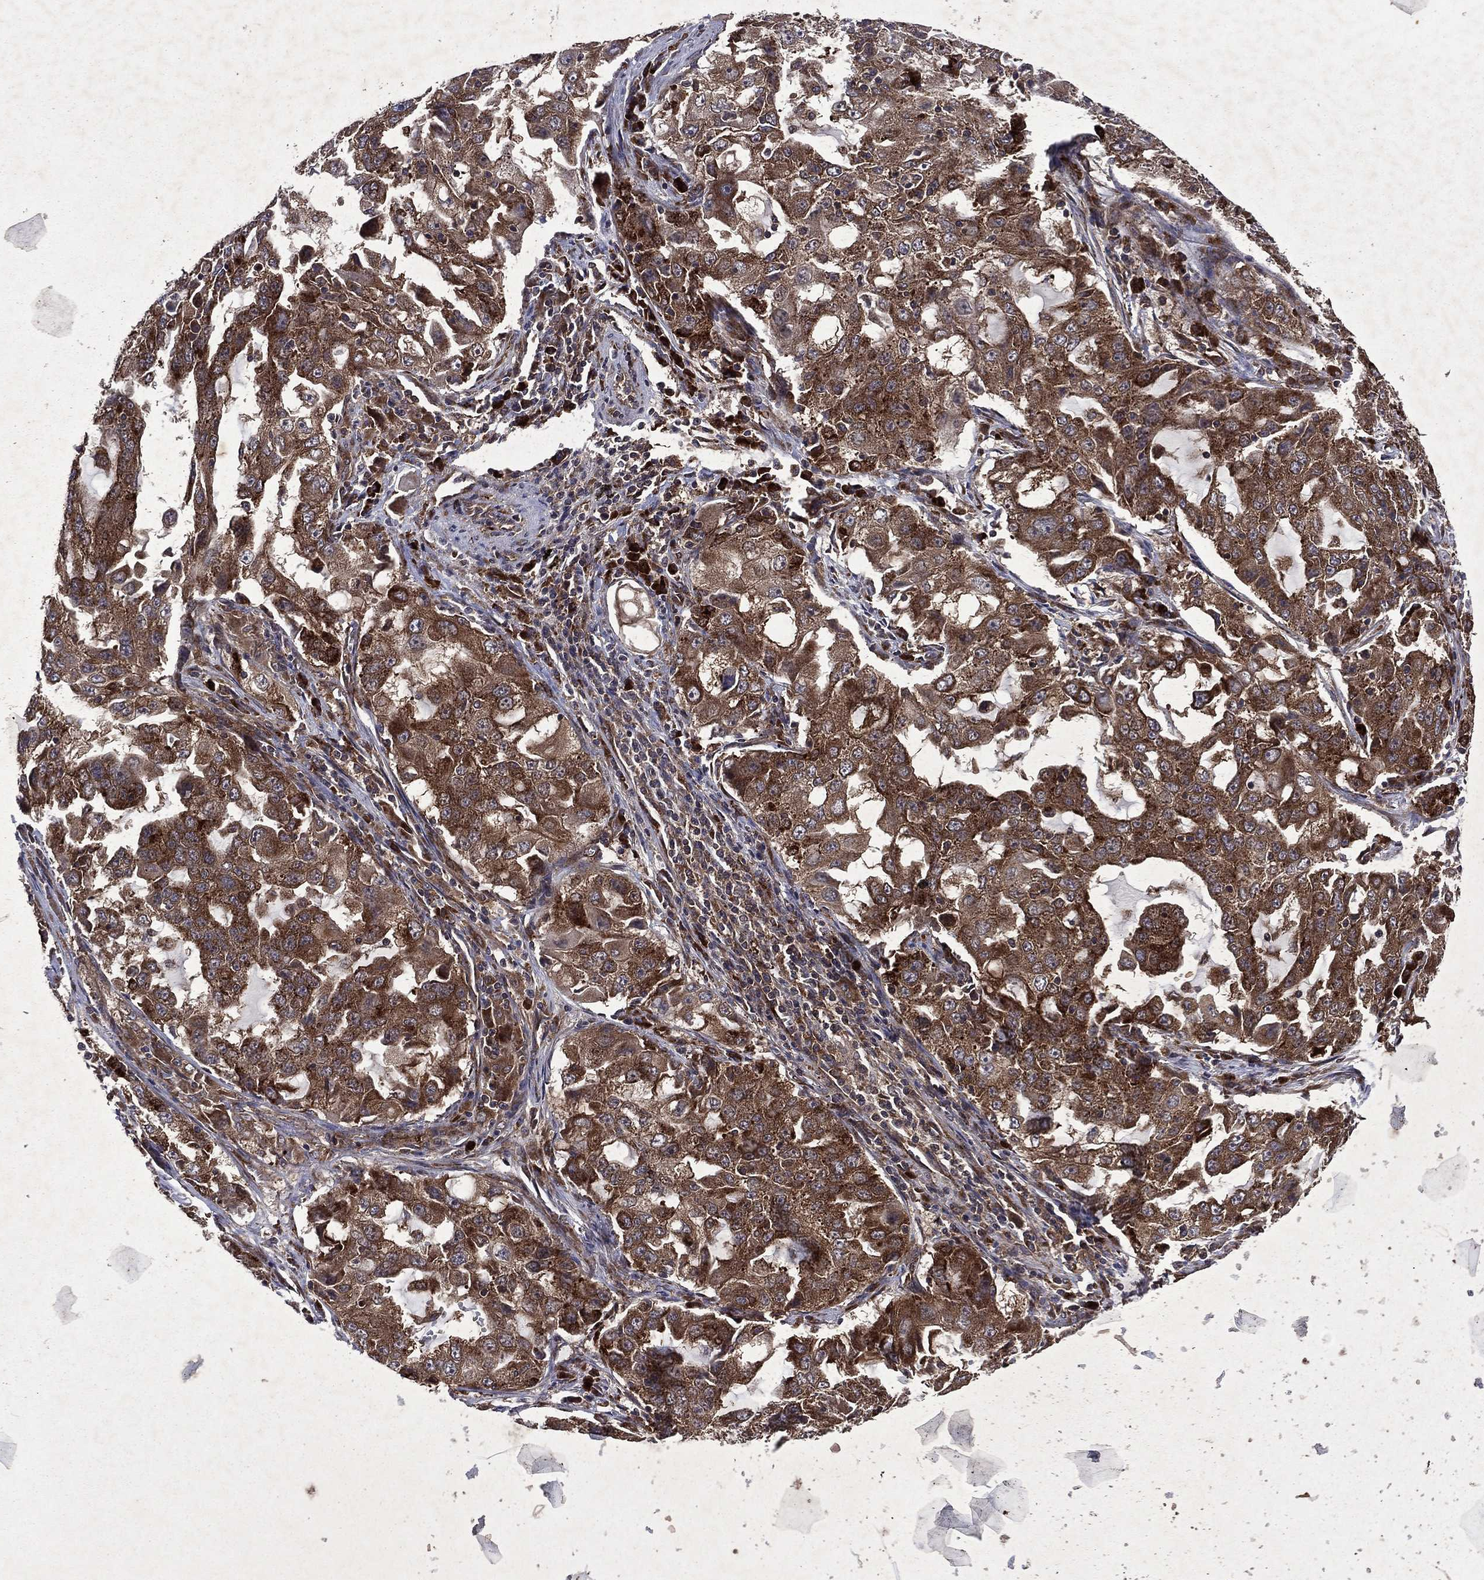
{"staining": {"intensity": "strong", "quantity": ">75%", "location": "cytoplasmic/membranous"}, "tissue": "lung cancer", "cell_type": "Tumor cells", "image_type": "cancer", "snomed": [{"axis": "morphology", "description": "Adenocarcinoma, NOS"}, {"axis": "topography", "description": "Lung"}], "caption": "About >75% of tumor cells in adenocarcinoma (lung) show strong cytoplasmic/membranous protein positivity as visualized by brown immunohistochemical staining.", "gene": "EIF2B4", "patient": {"sex": "female", "age": 61}}